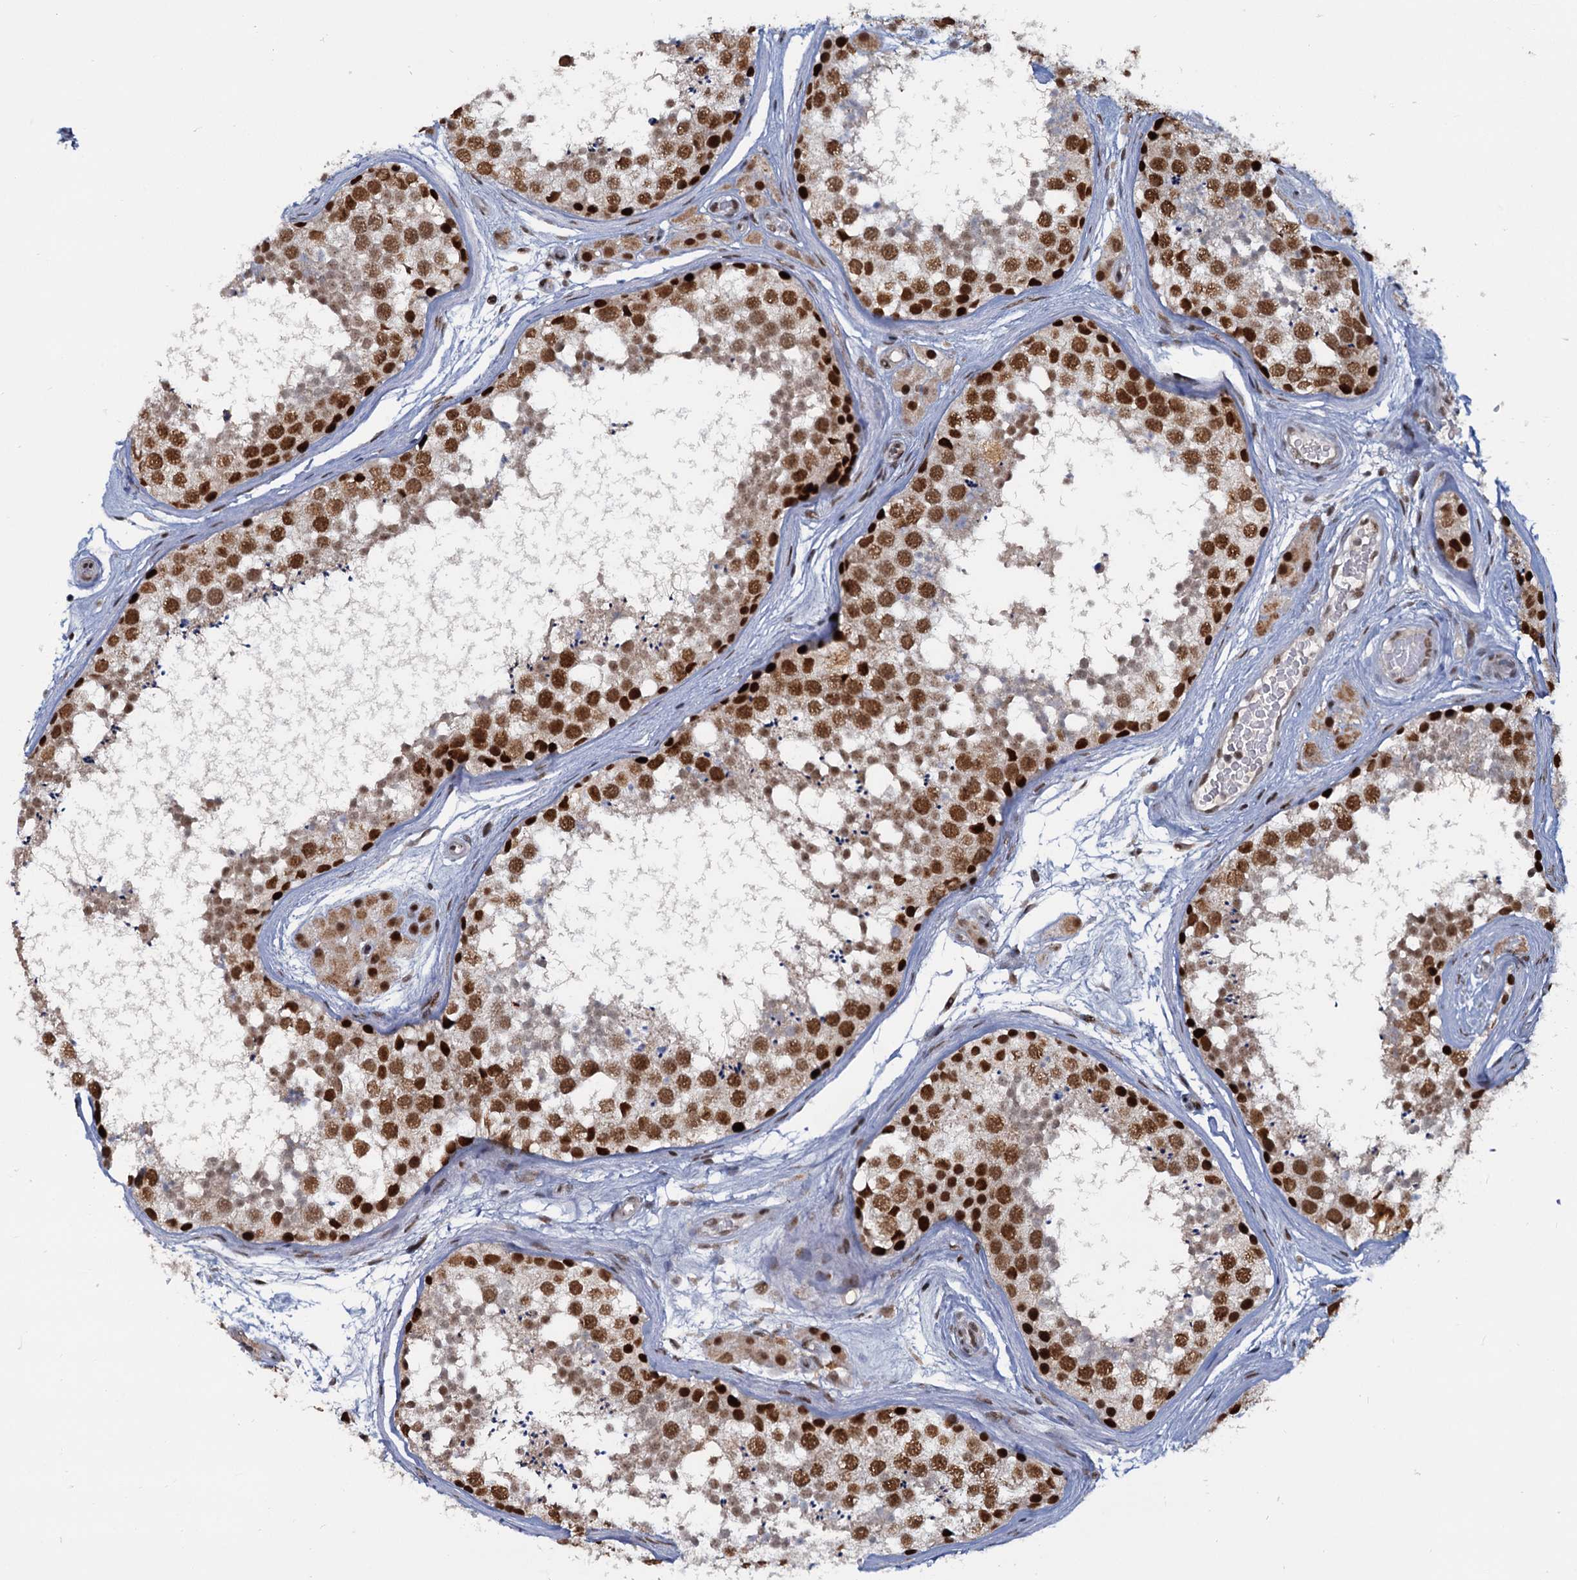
{"staining": {"intensity": "strong", "quantity": ">75%", "location": "nuclear"}, "tissue": "testis", "cell_type": "Cells in seminiferous ducts", "image_type": "normal", "snomed": [{"axis": "morphology", "description": "Normal tissue, NOS"}, {"axis": "topography", "description": "Testis"}], "caption": "Benign testis reveals strong nuclear positivity in about >75% of cells in seminiferous ducts.", "gene": "WBP4", "patient": {"sex": "male", "age": 56}}